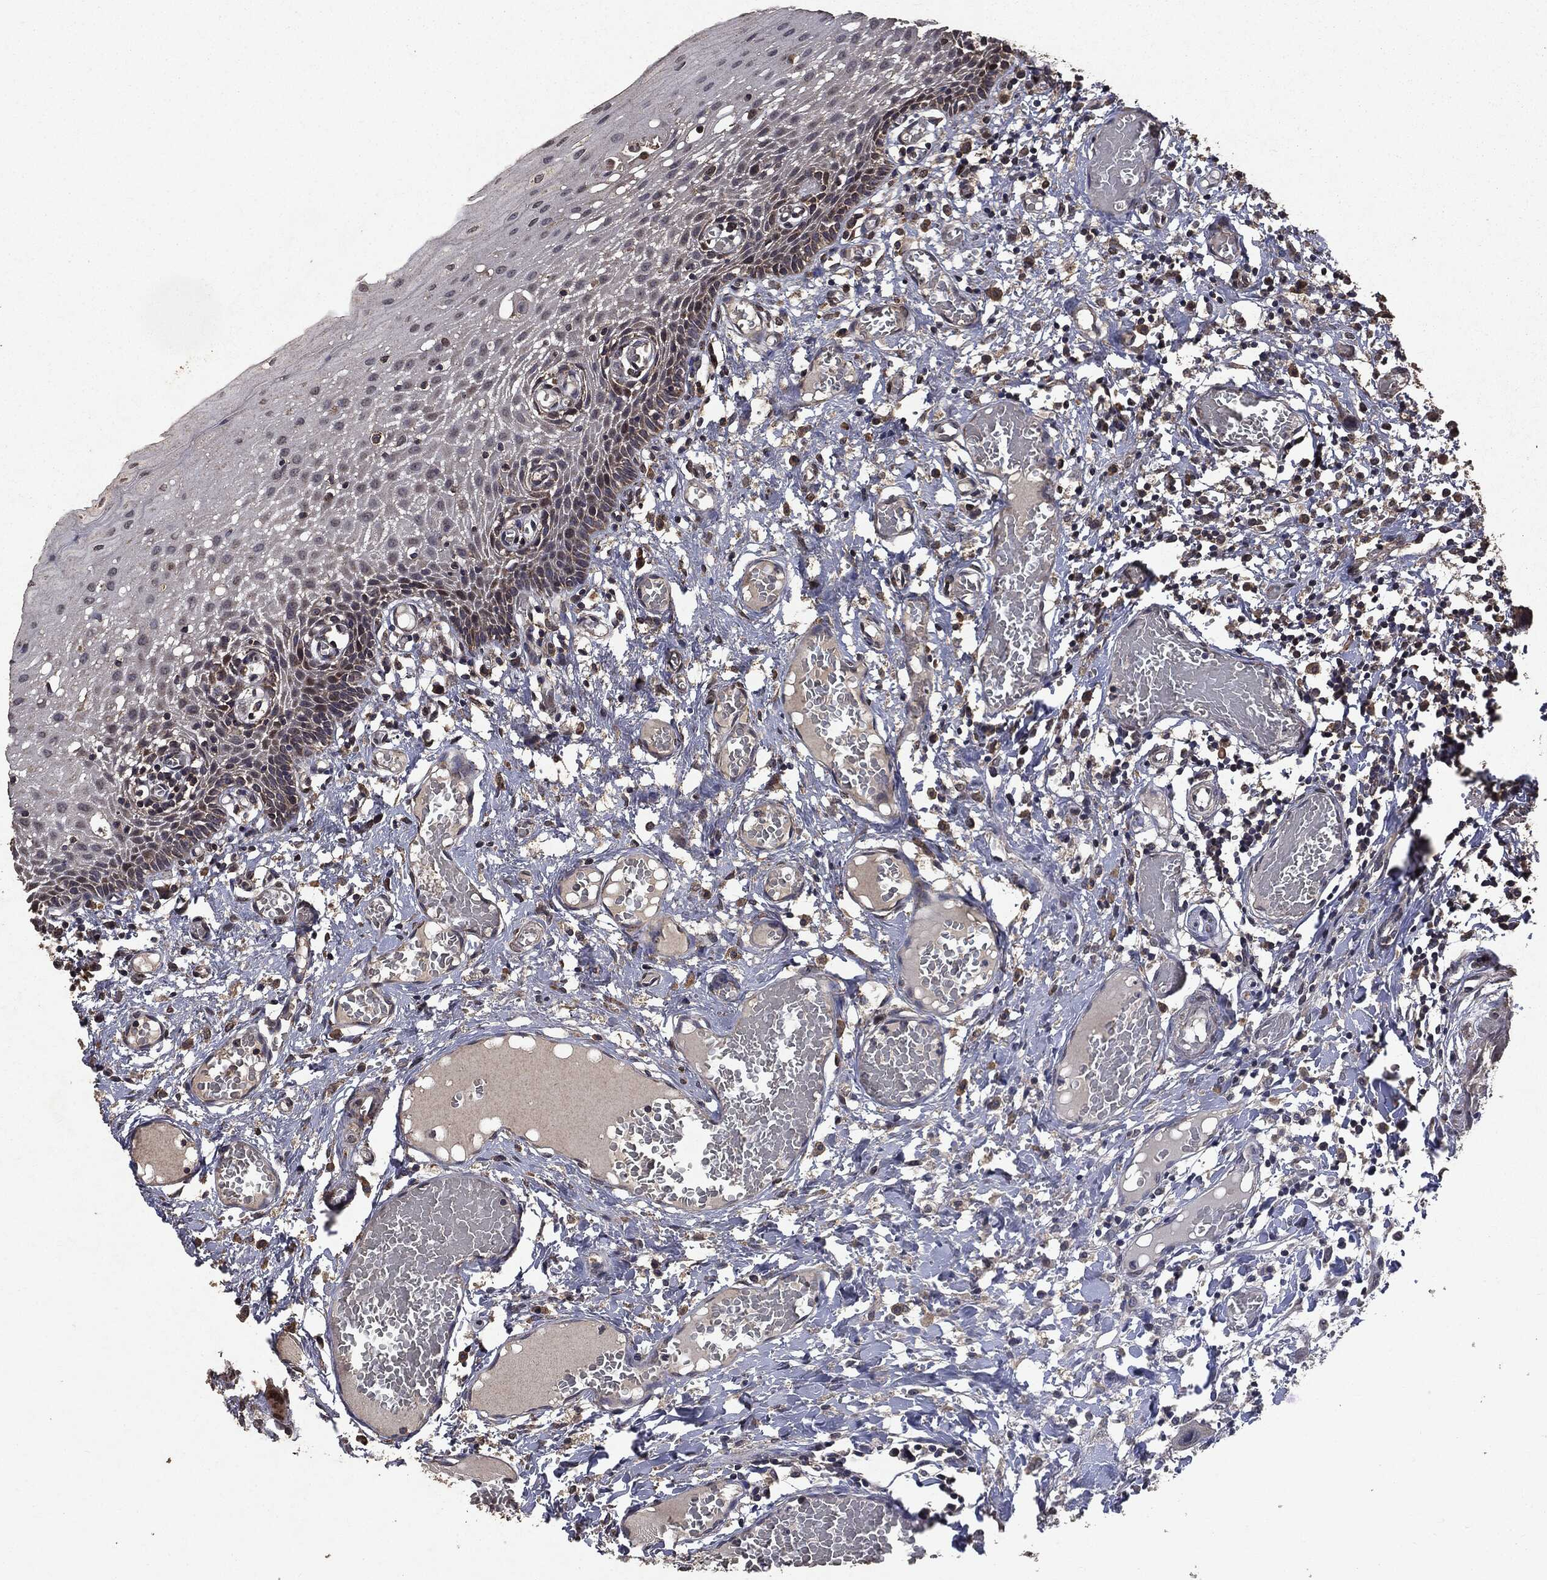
{"staining": {"intensity": "moderate", "quantity": "<25%", "location": "cytoplasmic/membranous"}, "tissue": "oral mucosa", "cell_type": "Squamous epithelial cells", "image_type": "normal", "snomed": [{"axis": "morphology", "description": "Normal tissue, NOS"}, {"axis": "morphology", "description": "Squamous cell carcinoma, NOS"}, {"axis": "topography", "description": "Oral tissue"}, {"axis": "topography", "description": "Head-Neck"}], "caption": "Moderate cytoplasmic/membranous protein staining is appreciated in about <25% of squamous epithelial cells in oral mucosa.", "gene": "PPP6R2", "patient": {"sex": "female", "age": 70}}